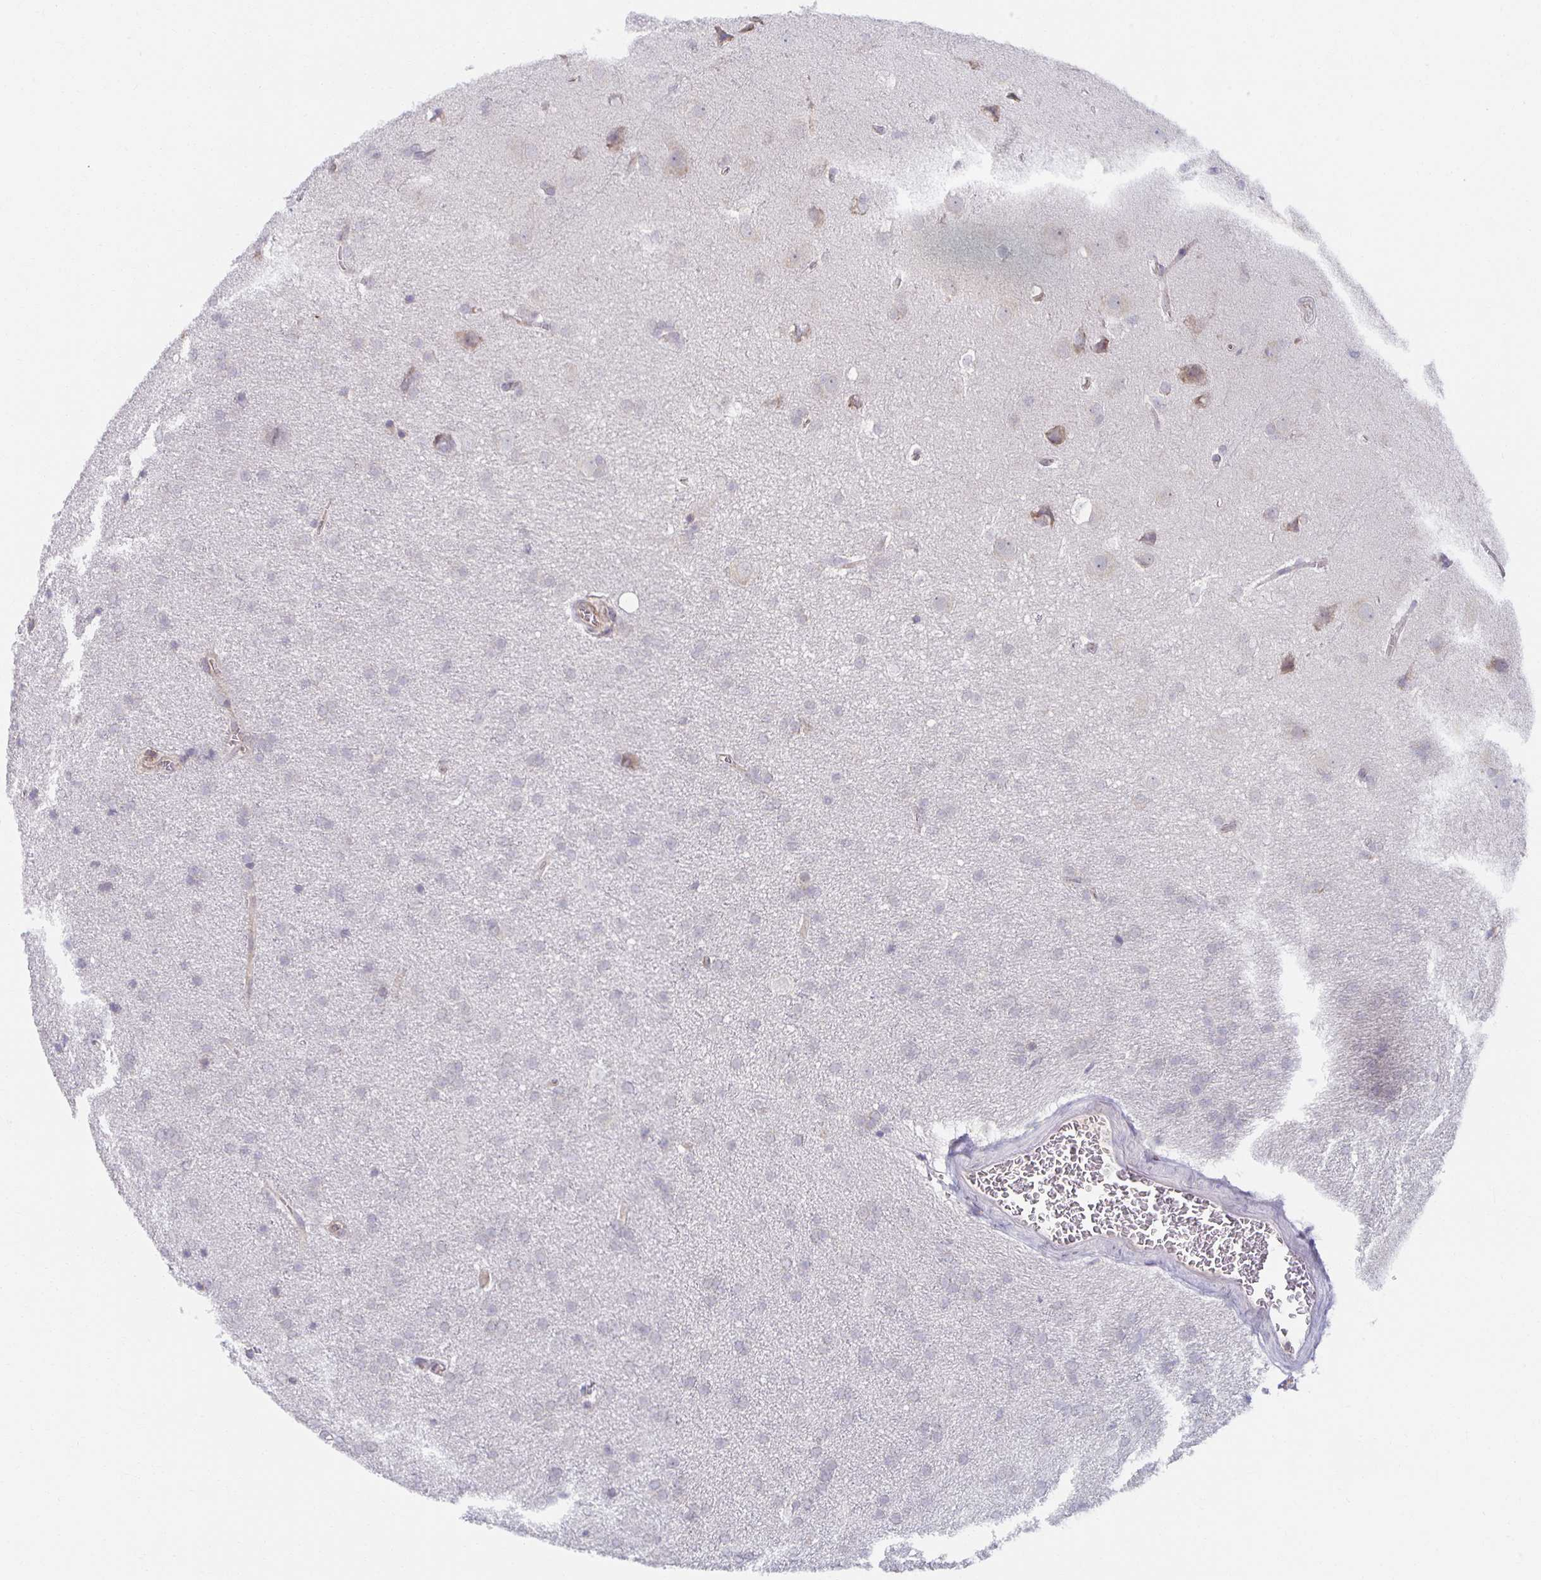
{"staining": {"intensity": "negative", "quantity": "none", "location": "none"}, "tissue": "glioma", "cell_type": "Tumor cells", "image_type": "cancer", "snomed": [{"axis": "morphology", "description": "Glioma, malignant, Low grade"}, {"axis": "topography", "description": "Brain"}], "caption": "DAB immunohistochemical staining of glioma demonstrates no significant expression in tumor cells. Nuclei are stained in blue.", "gene": "BAD", "patient": {"sex": "female", "age": 32}}